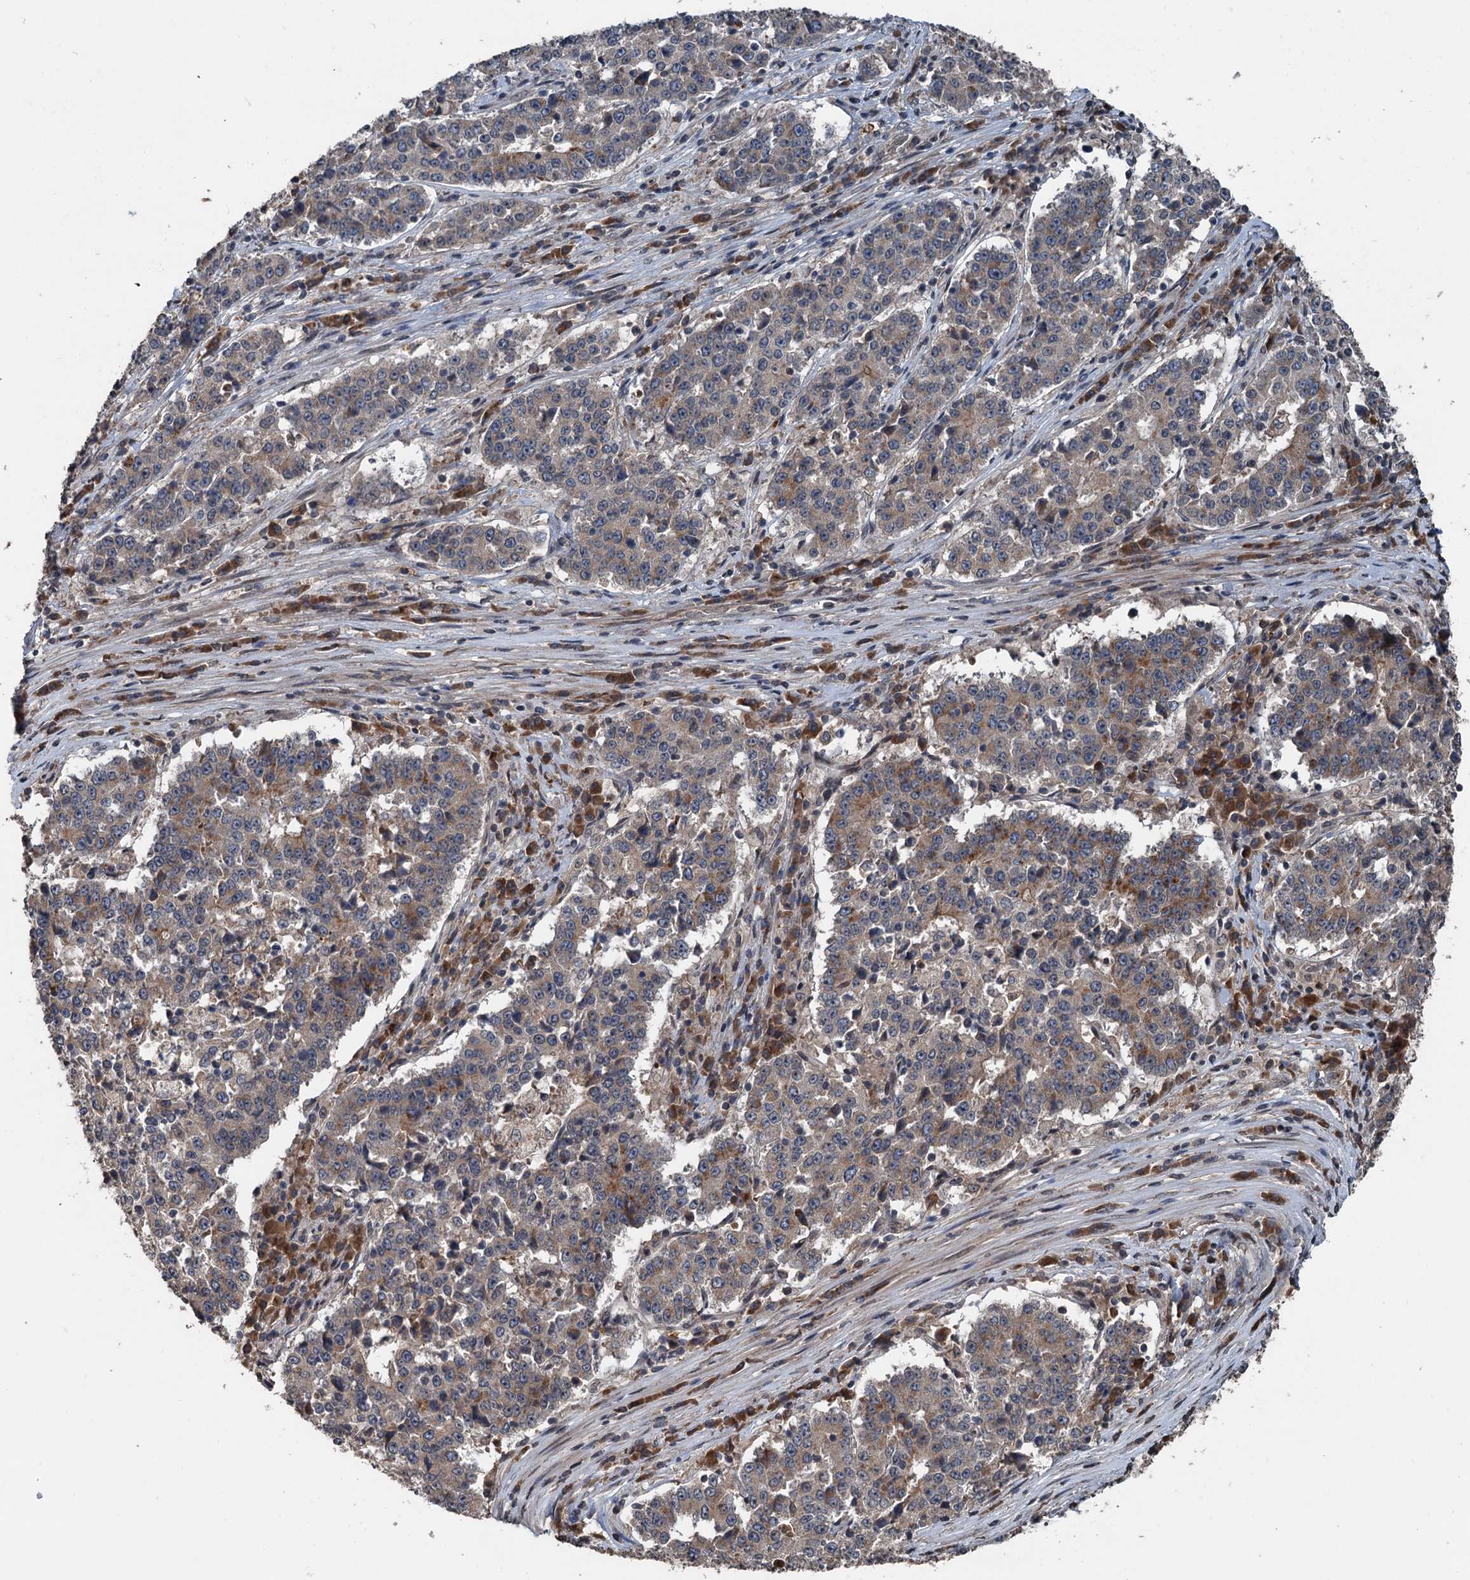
{"staining": {"intensity": "weak", "quantity": "25%-75%", "location": "cytoplasmic/membranous"}, "tissue": "stomach cancer", "cell_type": "Tumor cells", "image_type": "cancer", "snomed": [{"axis": "morphology", "description": "Adenocarcinoma, NOS"}, {"axis": "topography", "description": "Stomach"}], "caption": "Tumor cells show low levels of weak cytoplasmic/membranous staining in approximately 25%-75% of cells in stomach cancer (adenocarcinoma).", "gene": "N4BP2L2", "patient": {"sex": "male", "age": 59}}